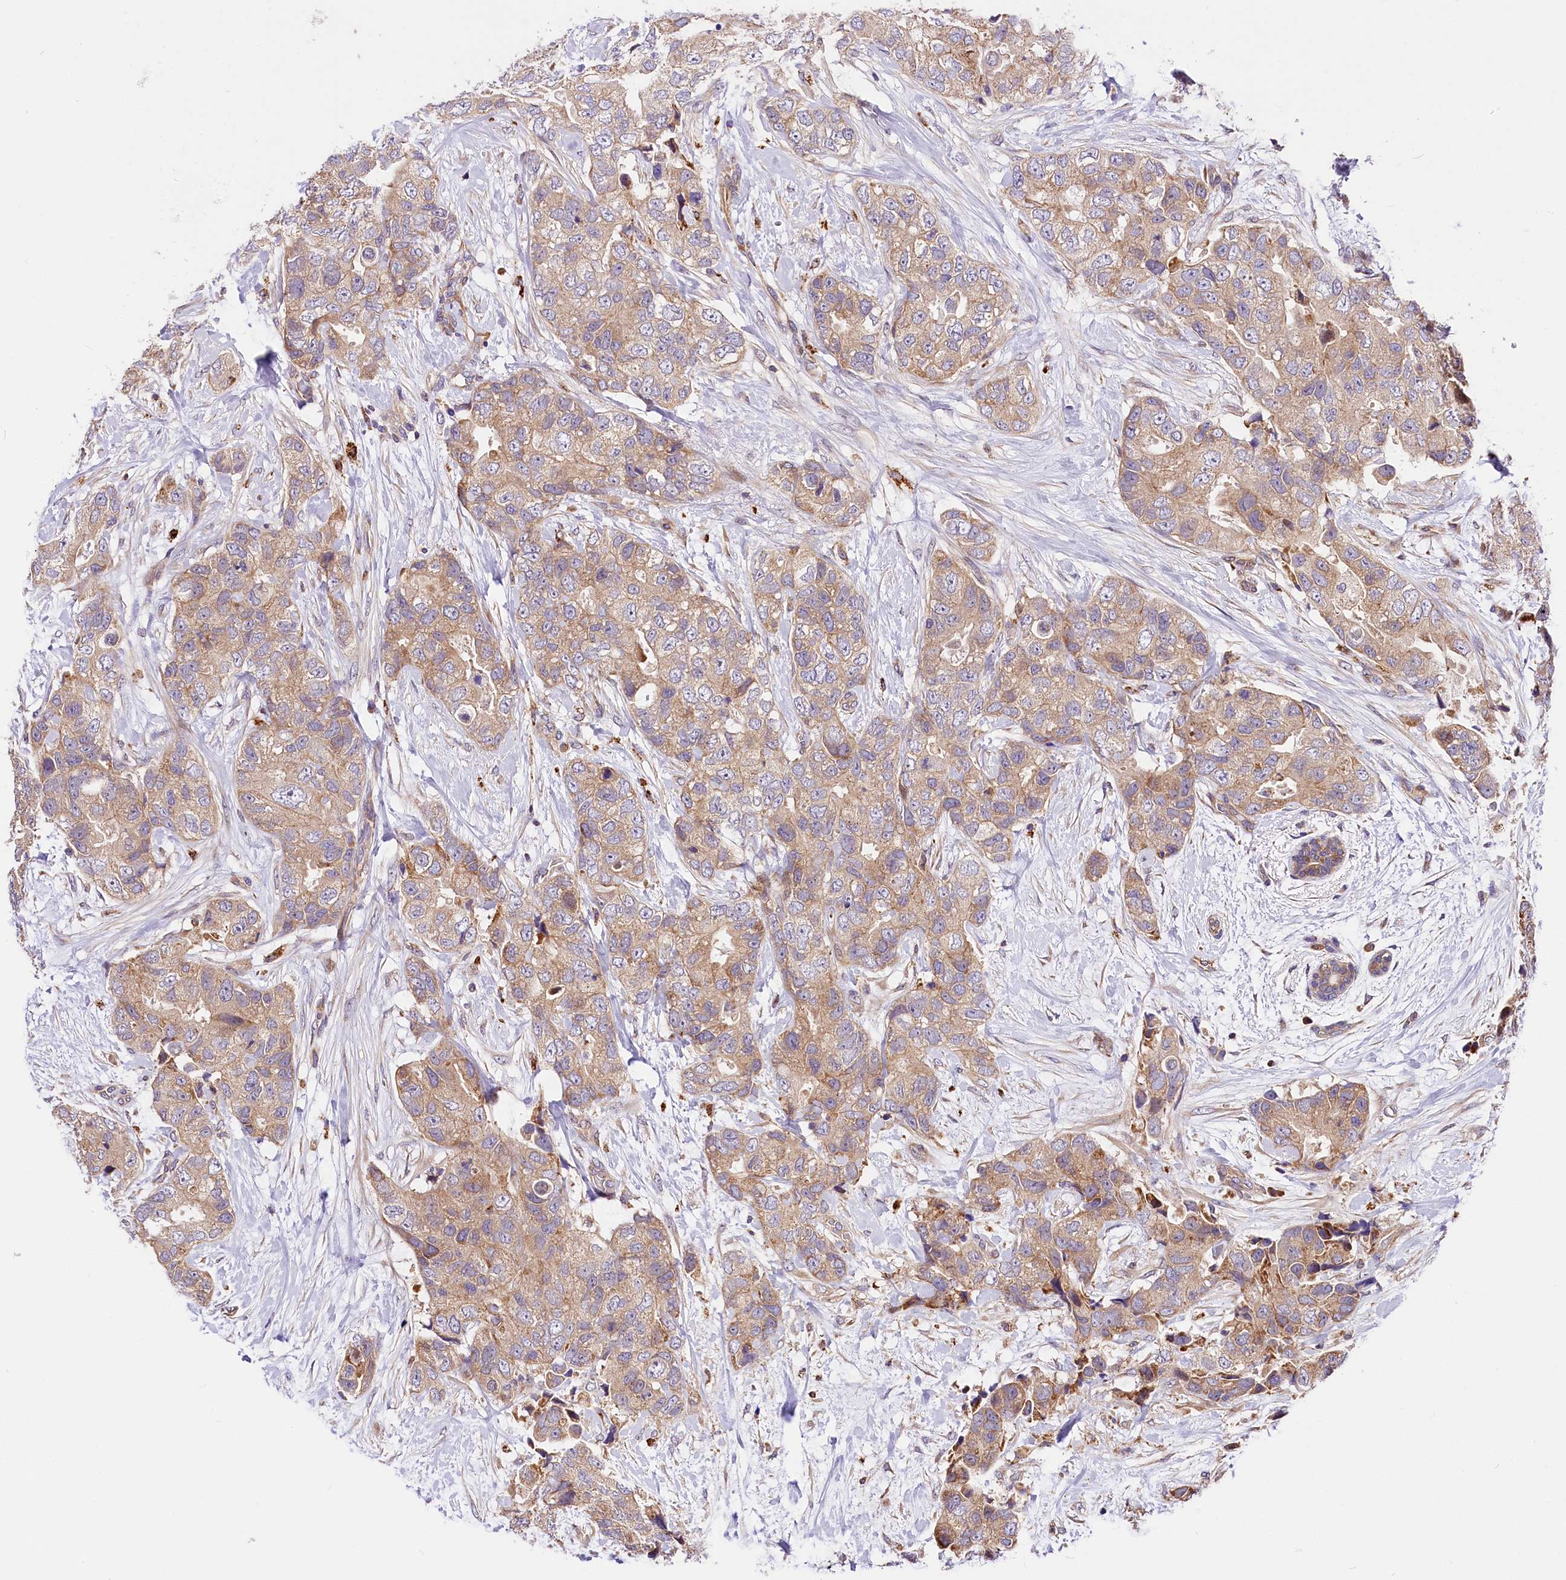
{"staining": {"intensity": "weak", "quantity": ">75%", "location": "cytoplasmic/membranous"}, "tissue": "breast cancer", "cell_type": "Tumor cells", "image_type": "cancer", "snomed": [{"axis": "morphology", "description": "Duct carcinoma"}, {"axis": "topography", "description": "Breast"}], "caption": "Immunohistochemical staining of breast intraductal carcinoma shows weak cytoplasmic/membranous protein positivity in approximately >75% of tumor cells. Nuclei are stained in blue.", "gene": "ARMC6", "patient": {"sex": "female", "age": 62}}